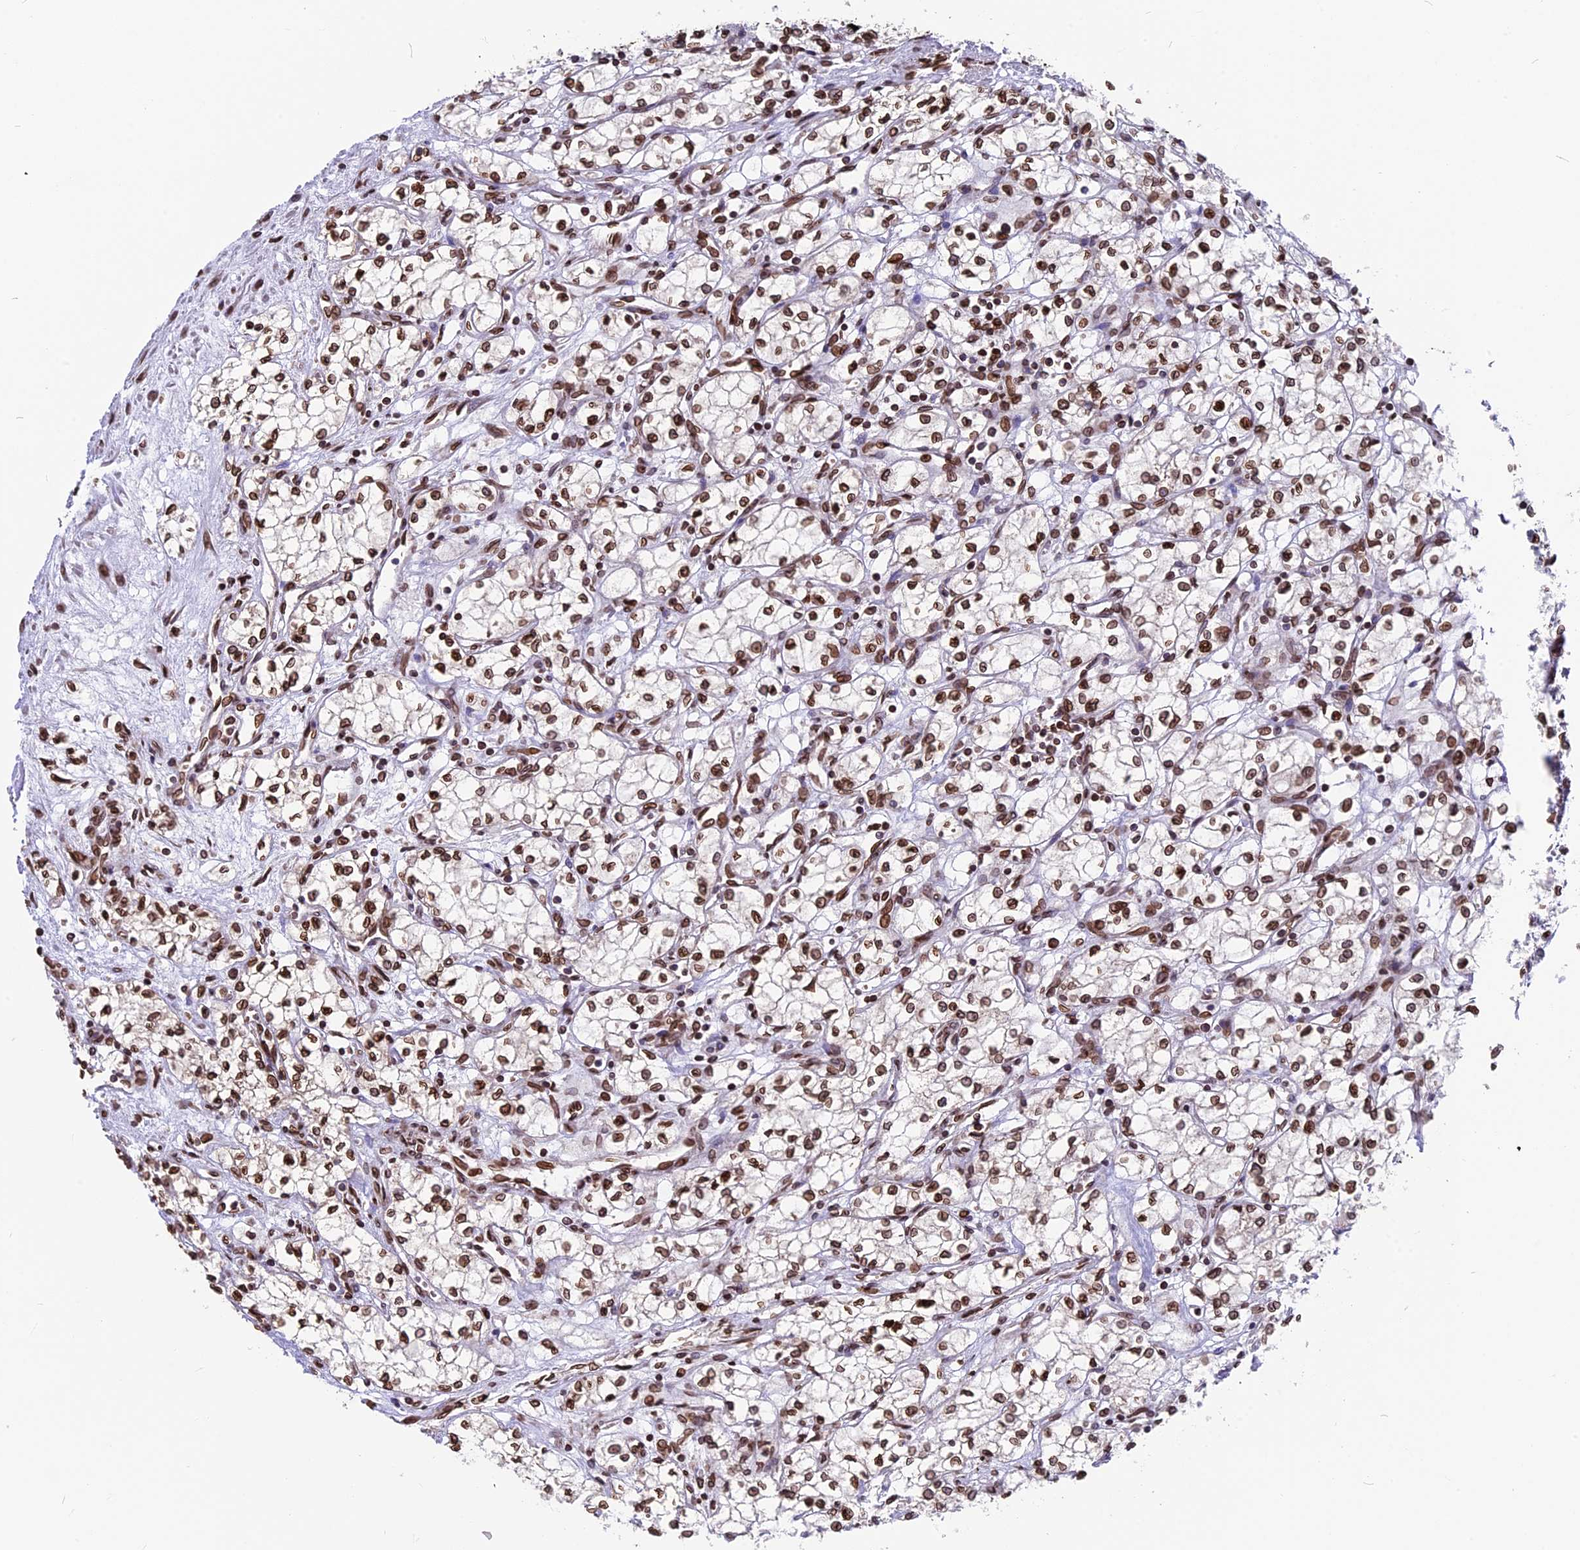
{"staining": {"intensity": "moderate", "quantity": ">75%", "location": "cytoplasmic/membranous,nuclear"}, "tissue": "renal cancer", "cell_type": "Tumor cells", "image_type": "cancer", "snomed": [{"axis": "morphology", "description": "Adenocarcinoma, NOS"}, {"axis": "topography", "description": "Kidney"}], "caption": "Tumor cells display moderate cytoplasmic/membranous and nuclear staining in about >75% of cells in renal cancer (adenocarcinoma).", "gene": "PTCHD4", "patient": {"sex": "male", "age": 59}}